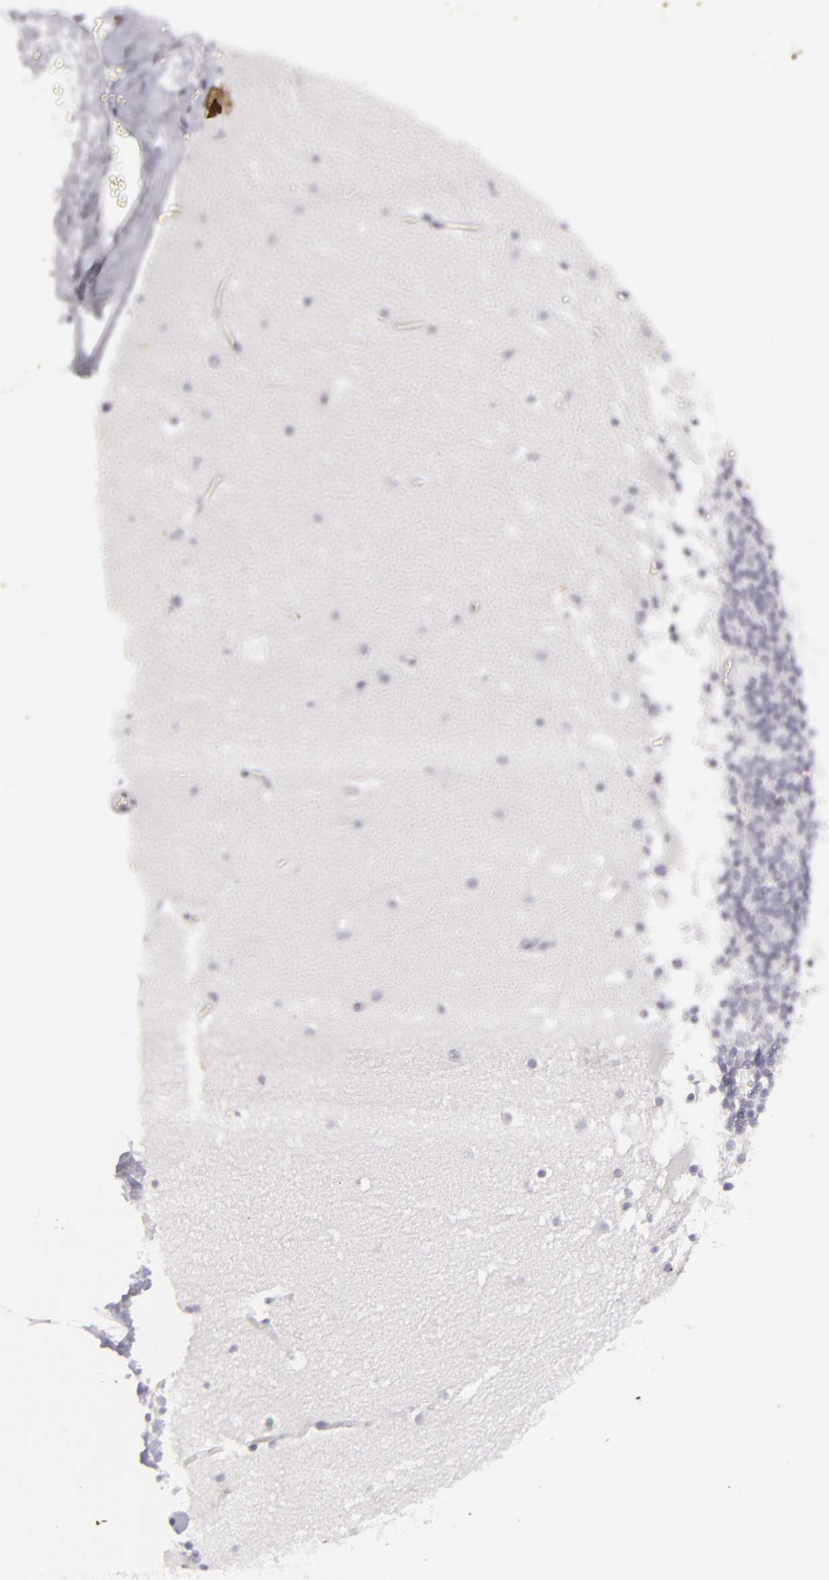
{"staining": {"intensity": "negative", "quantity": "none", "location": "none"}, "tissue": "cerebellum", "cell_type": "Cells in granular layer", "image_type": "normal", "snomed": [{"axis": "morphology", "description": "Normal tissue, NOS"}, {"axis": "topography", "description": "Cerebellum"}], "caption": "A high-resolution photomicrograph shows immunohistochemistry staining of benign cerebellum, which demonstrates no significant expression in cells in granular layer. (DAB immunohistochemistry (IHC), high magnification).", "gene": "KRT1", "patient": {"sex": "female", "age": 19}}